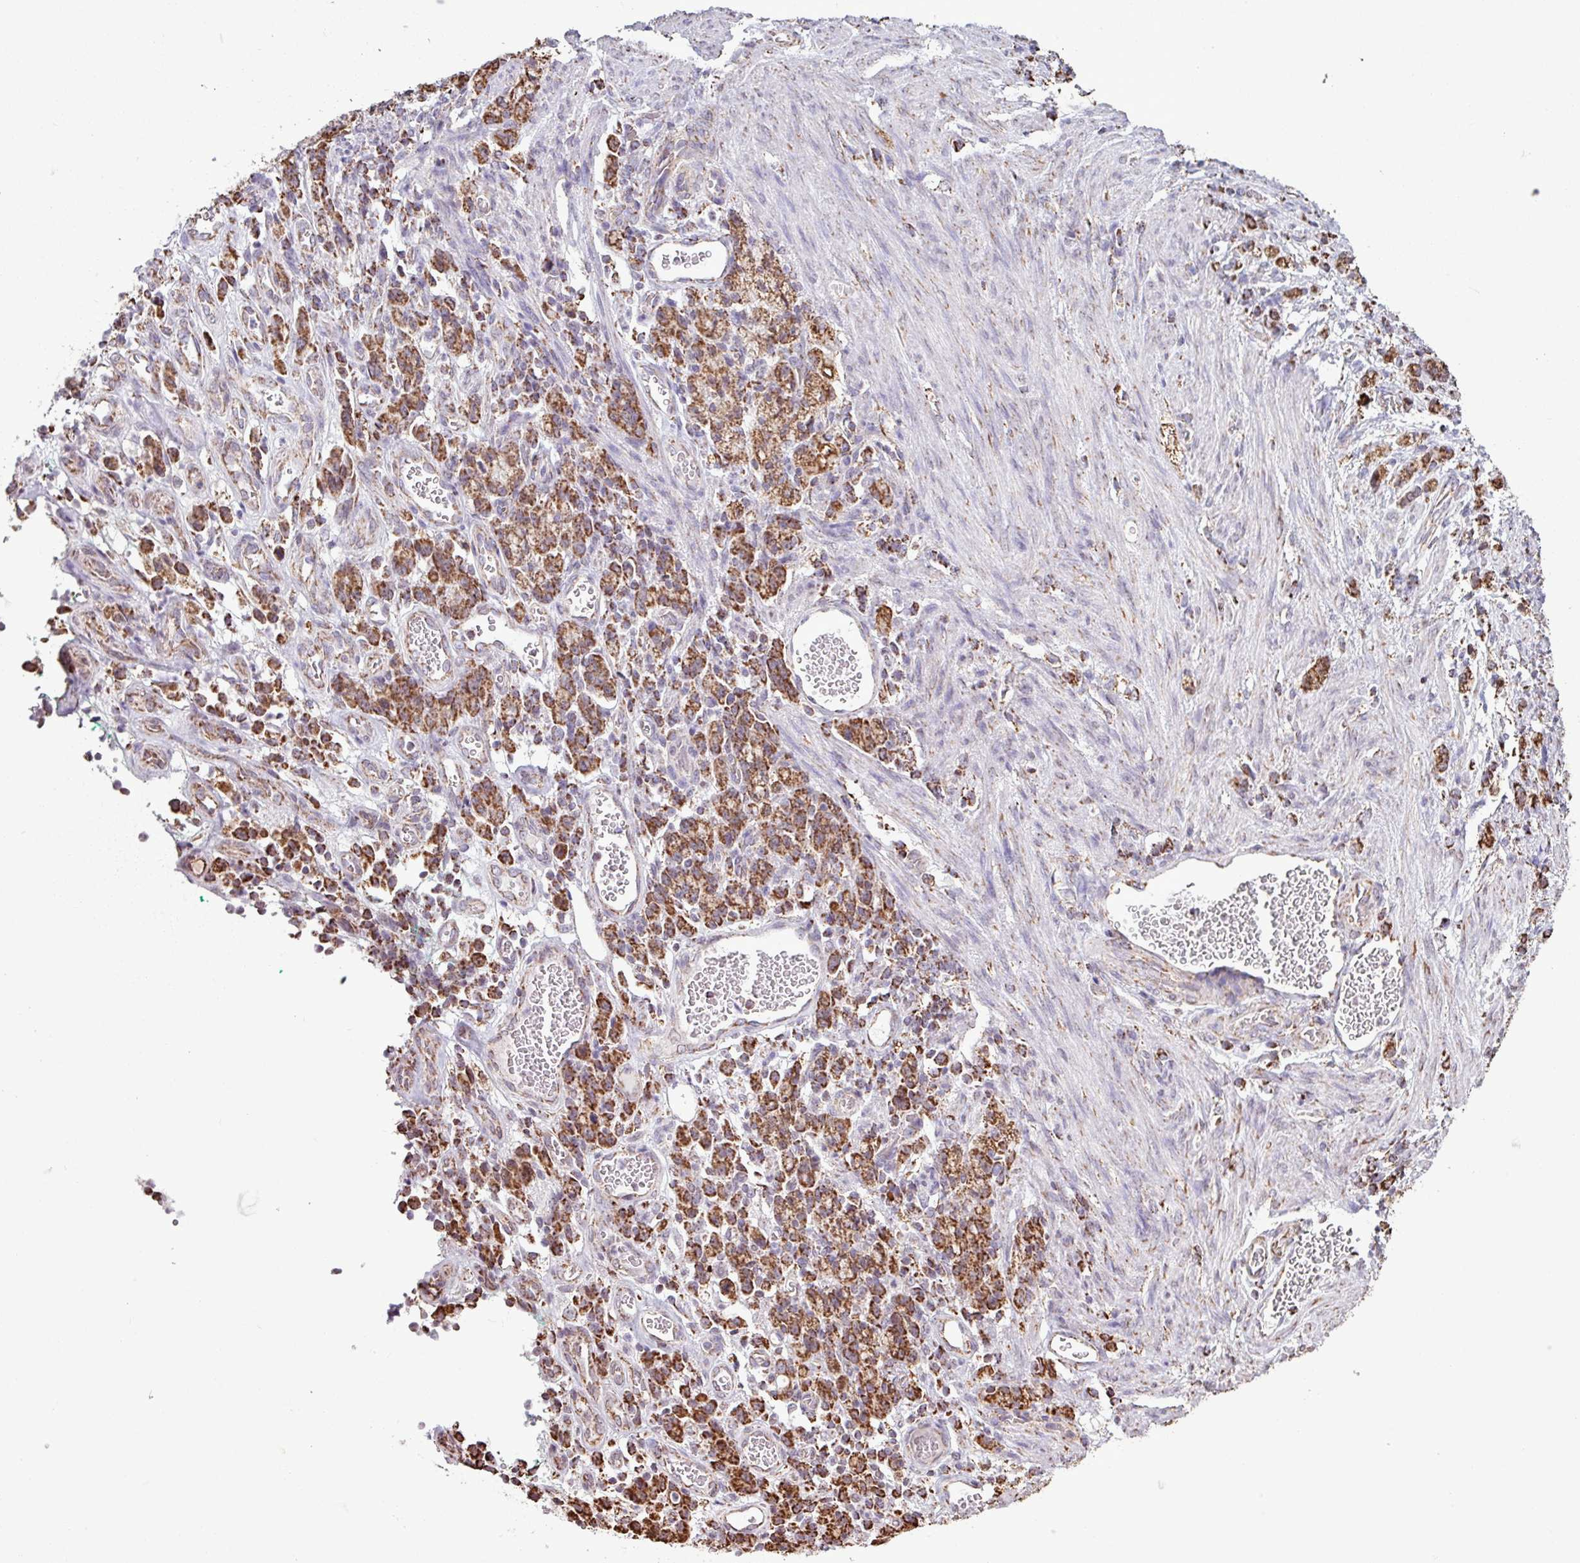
{"staining": {"intensity": "strong", "quantity": ">75%", "location": "cytoplasmic/membranous"}, "tissue": "stomach cancer", "cell_type": "Tumor cells", "image_type": "cancer", "snomed": [{"axis": "morphology", "description": "Adenocarcinoma, NOS"}, {"axis": "topography", "description": "Stomach"}], "caption": "Adenocarcinoma (stomach) stained with immunohistochemistry (IHC) reveals strong cytoplasmic/membranous staining in approximately >75% of tumor cells.", "gene": "ALG8", "patient": {"sex": "male", "age": 77}}